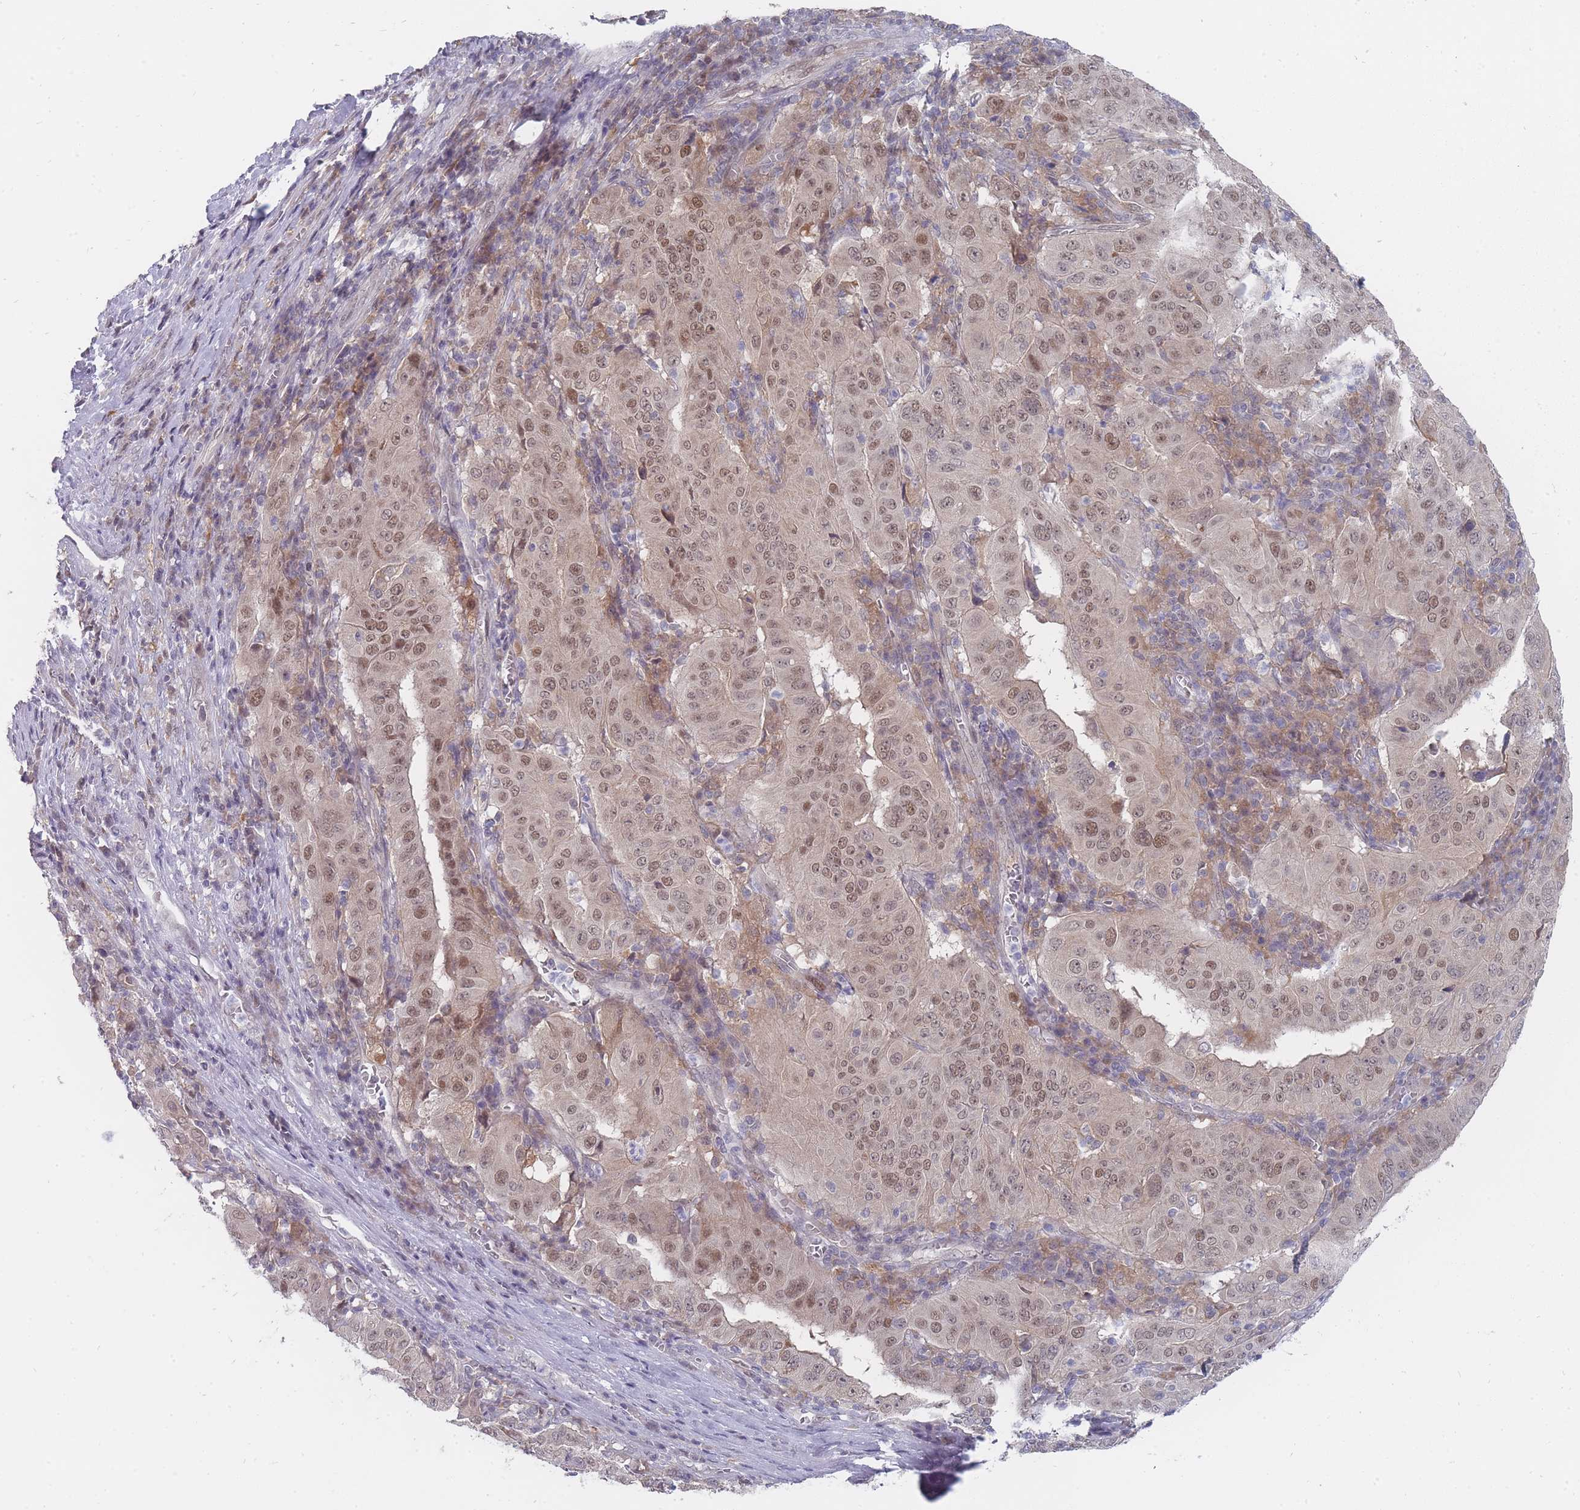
{"staining": {"intensity": "moderate", "quantity": ">75%", "location": "nuclear"}, "tissue": "pancreatic cancer", "cell_type": "Tumor cells", "image_type": "cancer", "snomed": [{"axis": "morphology", "description": "Adenocarcinoma, NOS"}, {"axis": "topography", "description": "Pancreas"}], "caption": "A medium amount of moderate nuclear expression is appreciated in about >75% of tumor cells in adenocarcinoma (pancreatic) tissue. (DAB (3,3'-diaminobenzidine) = brown stain, brightfield microscopy at high magnification).", "gene": "GINS1", "patient": {"sex": "male", "age": 63}}